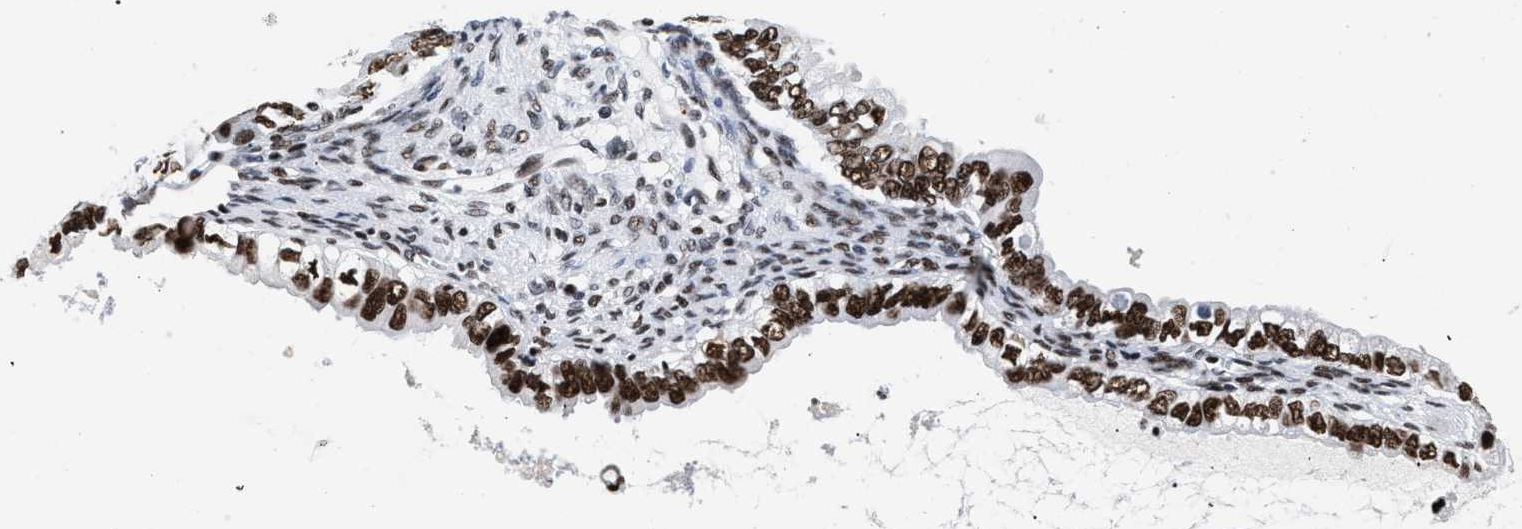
{"staining": {"intensity": "strong", "quantity": ">75%", "location": "nuclear"}, "tissue": "ovarian cancer", "cell_type": "Tumor cells", "image_type": "cancer", "snomed": [{"axis": "morphology", "description": "Cystadenocarcinoma, mucinous, NOS"}, {"axis": "topography", "description": "Ovary"}], "caption": "Immunohistochemical staining of ovarian mucinous cystadenocarcinoma exhibits strong nuclear protein expression in about >75% of tumor cells.", "gene": "RAD21", "patient": {"sex": "female", "age": 80}}